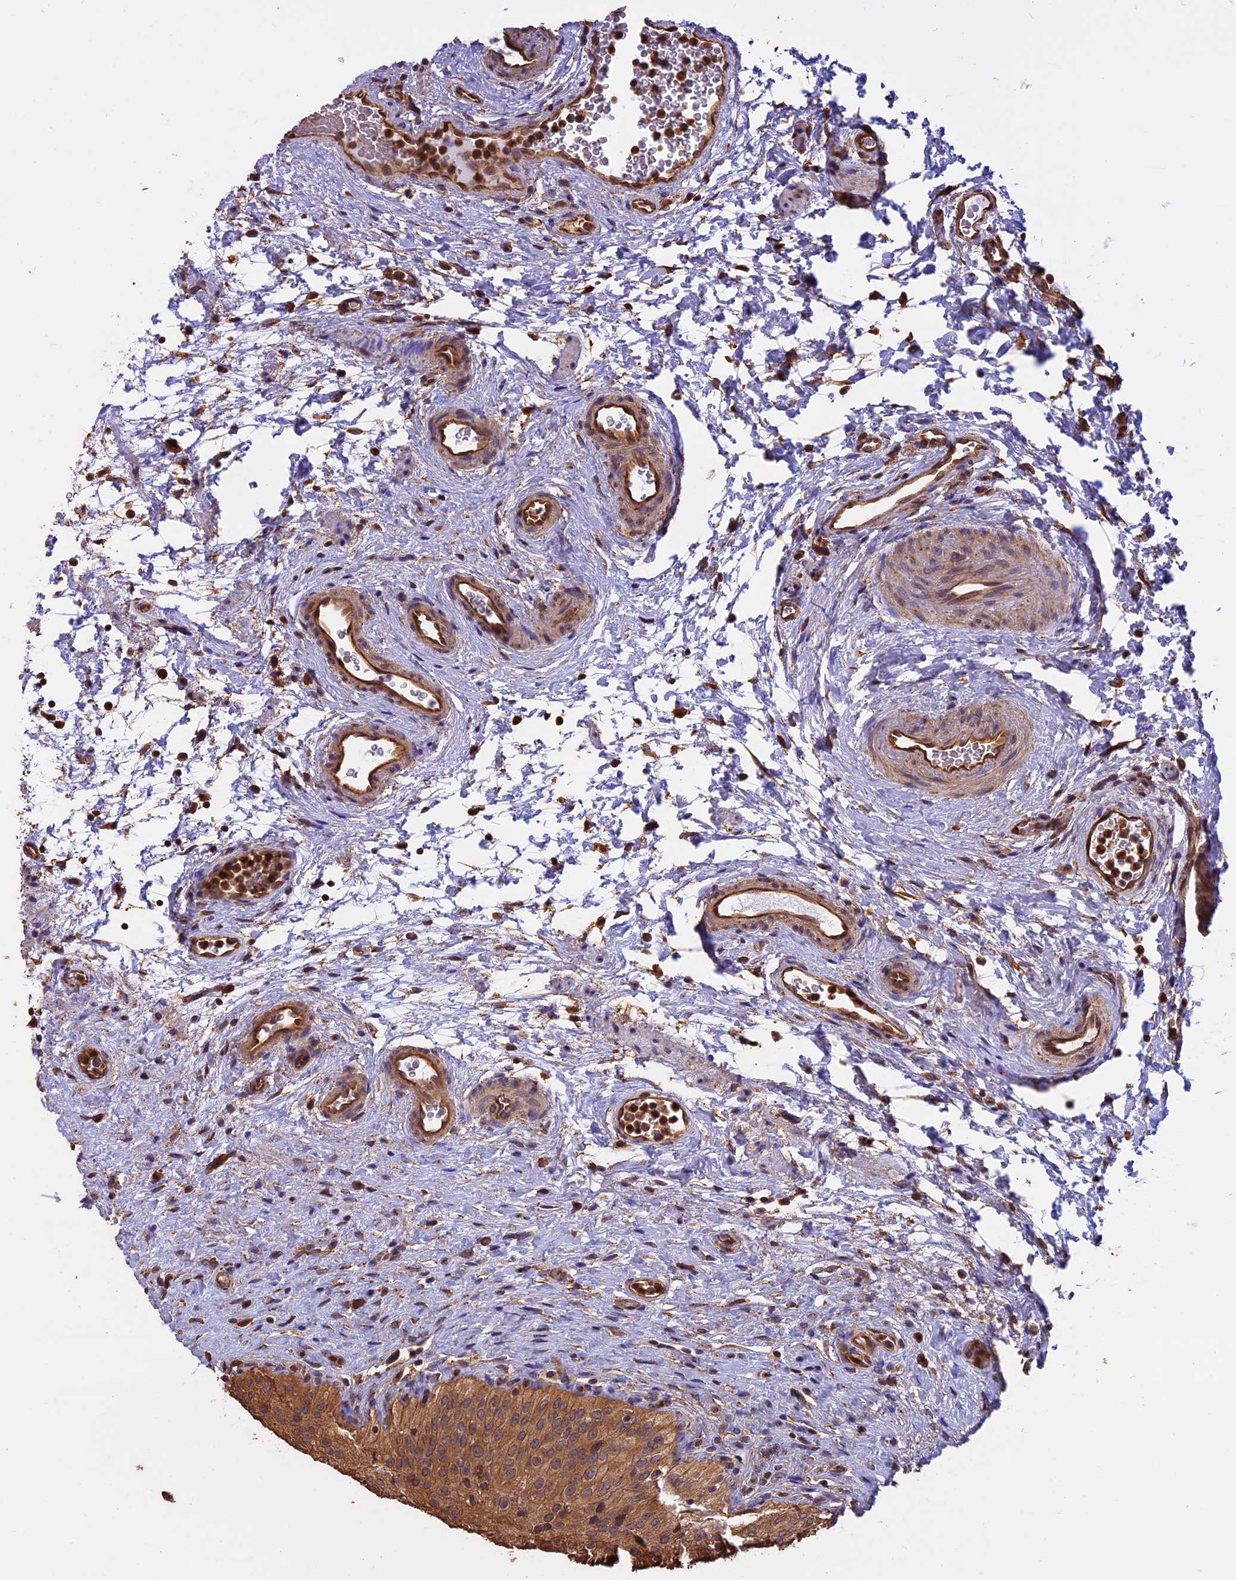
{"staining": {"intensity": "strong", "quantity": ">75%", "location": "cytoplasmic/membranous"}, "tissue": "urinary bladder", "cell_type": "Urothelial cells", "image_type": "normal", "snomed": [{"axis": "morphology", "description": "Normal tissue, NOS"}, {"axis": "morphology", "description": "Urothelial carcinoma, High grade"}, {"axis": "topography", "description": "Urinary bladder"}], "caption": "An immunohistochemistry photomicrograph of normal tissue is shown. Protein staining in brown highlights strong cytoplasmic/membranous positivity in urinary bladder within urothelial cells. (Brightfield microscopy of DAB IHC at high magnification).", "gene": "CHMP2A", "patient": {"sex": "male", "age": 46}}